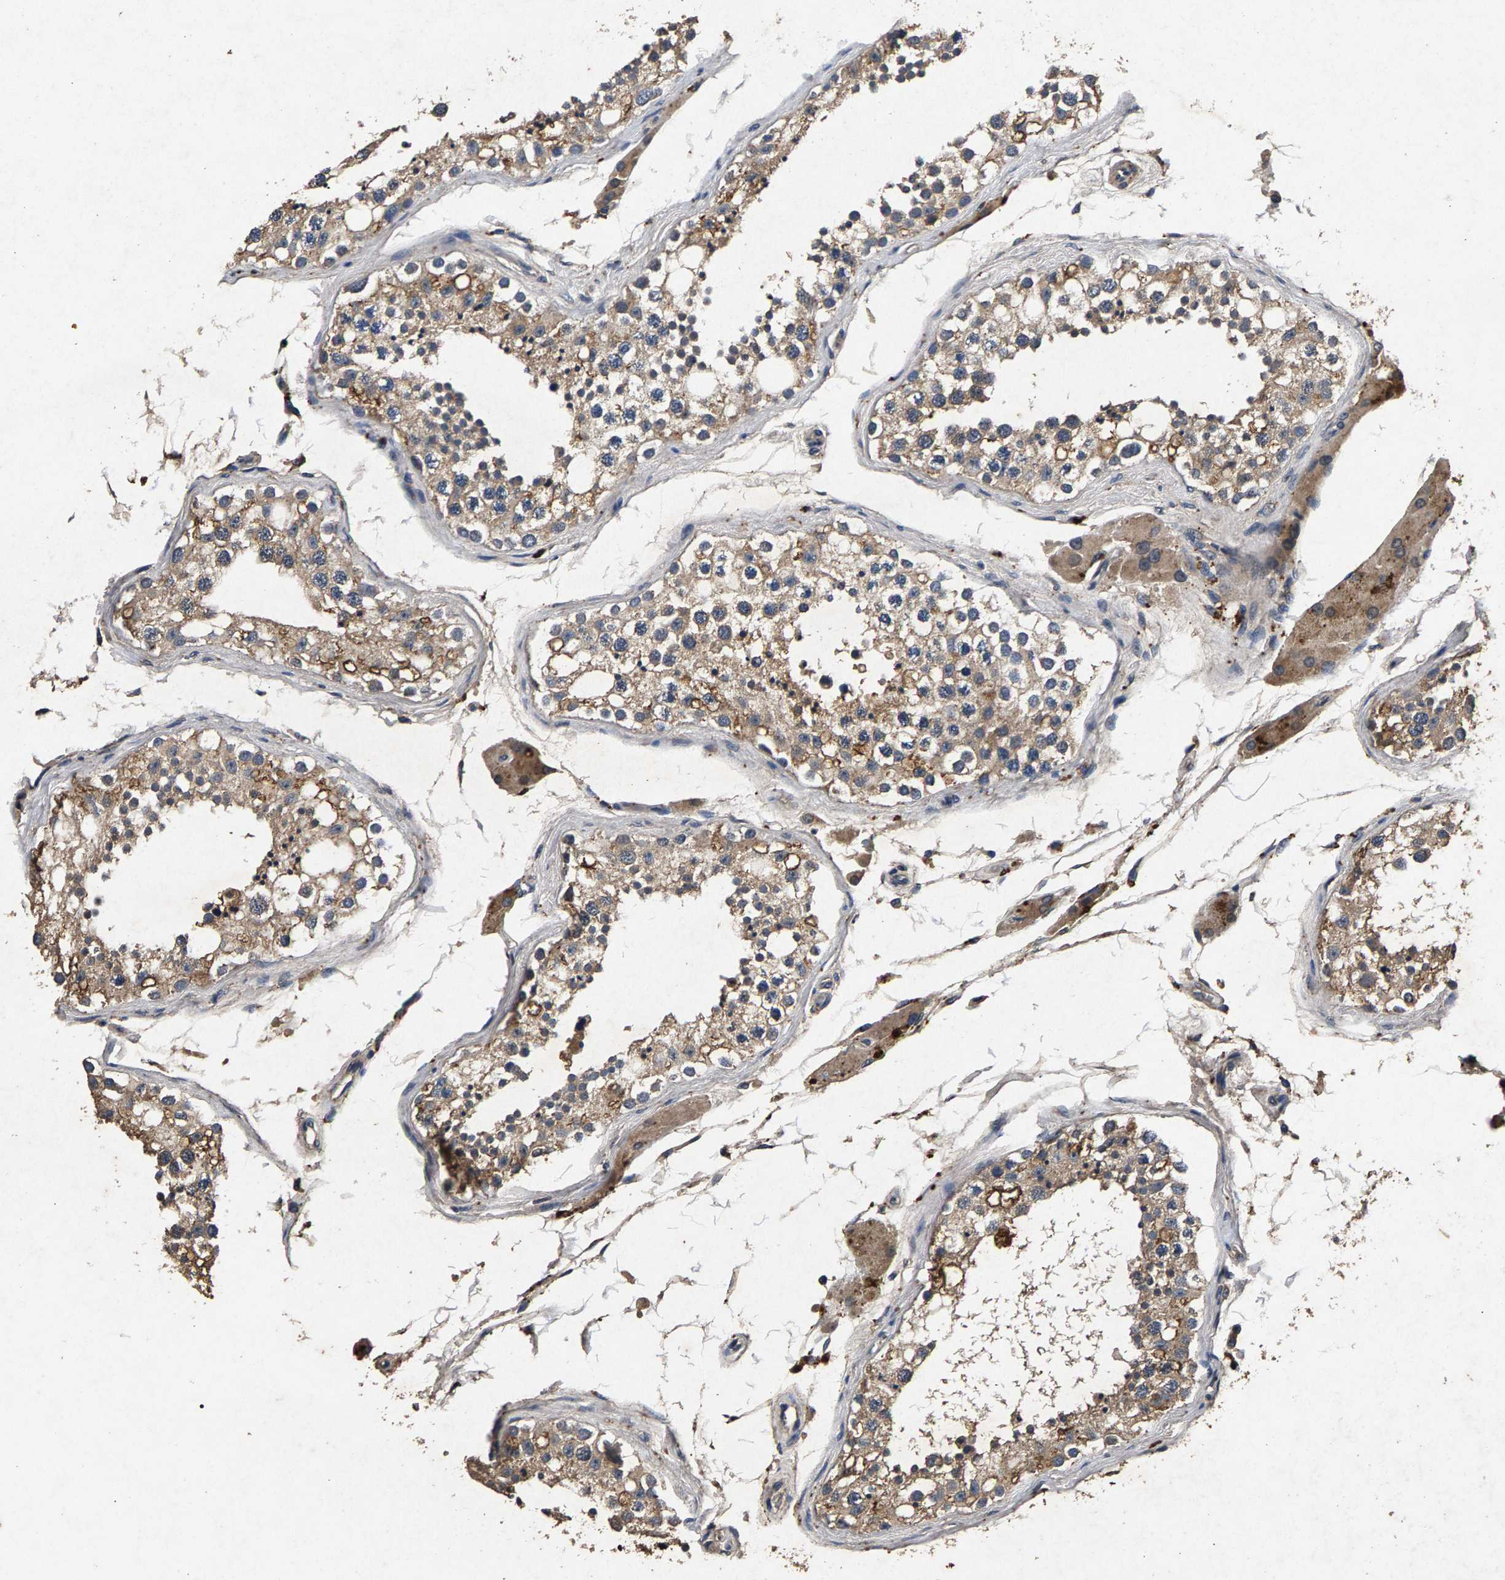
{"staining": {"intensity": "moderate", "quantity": ">75%", "location": "cytoplasmic/membranous"}, "tissue": "testis", "cell_type": "Cells in seminiferous ducts", "image_type": "normal", "snomed": [{"axis": "morphology", "description": "Normal tissue, NOS"}, {"axis": "topography", "description": "Testis"}], "caption": "High-power microscopy captured an immunohistochemistry (IHC) photomicrograph of normal testis, revealing moderate cytoplasmic/membranous staining in about >75% of cells in seminiferous ducts. The staining was performed using DAB (3,3'-diaminobenzidine) to visualize the protein expression in brown, while the nuclei were stained in blue with hematoxylin (Magnification: 20x).", "gene": "PPP1CC", "patient": {"sex": "male", "age": 68}}